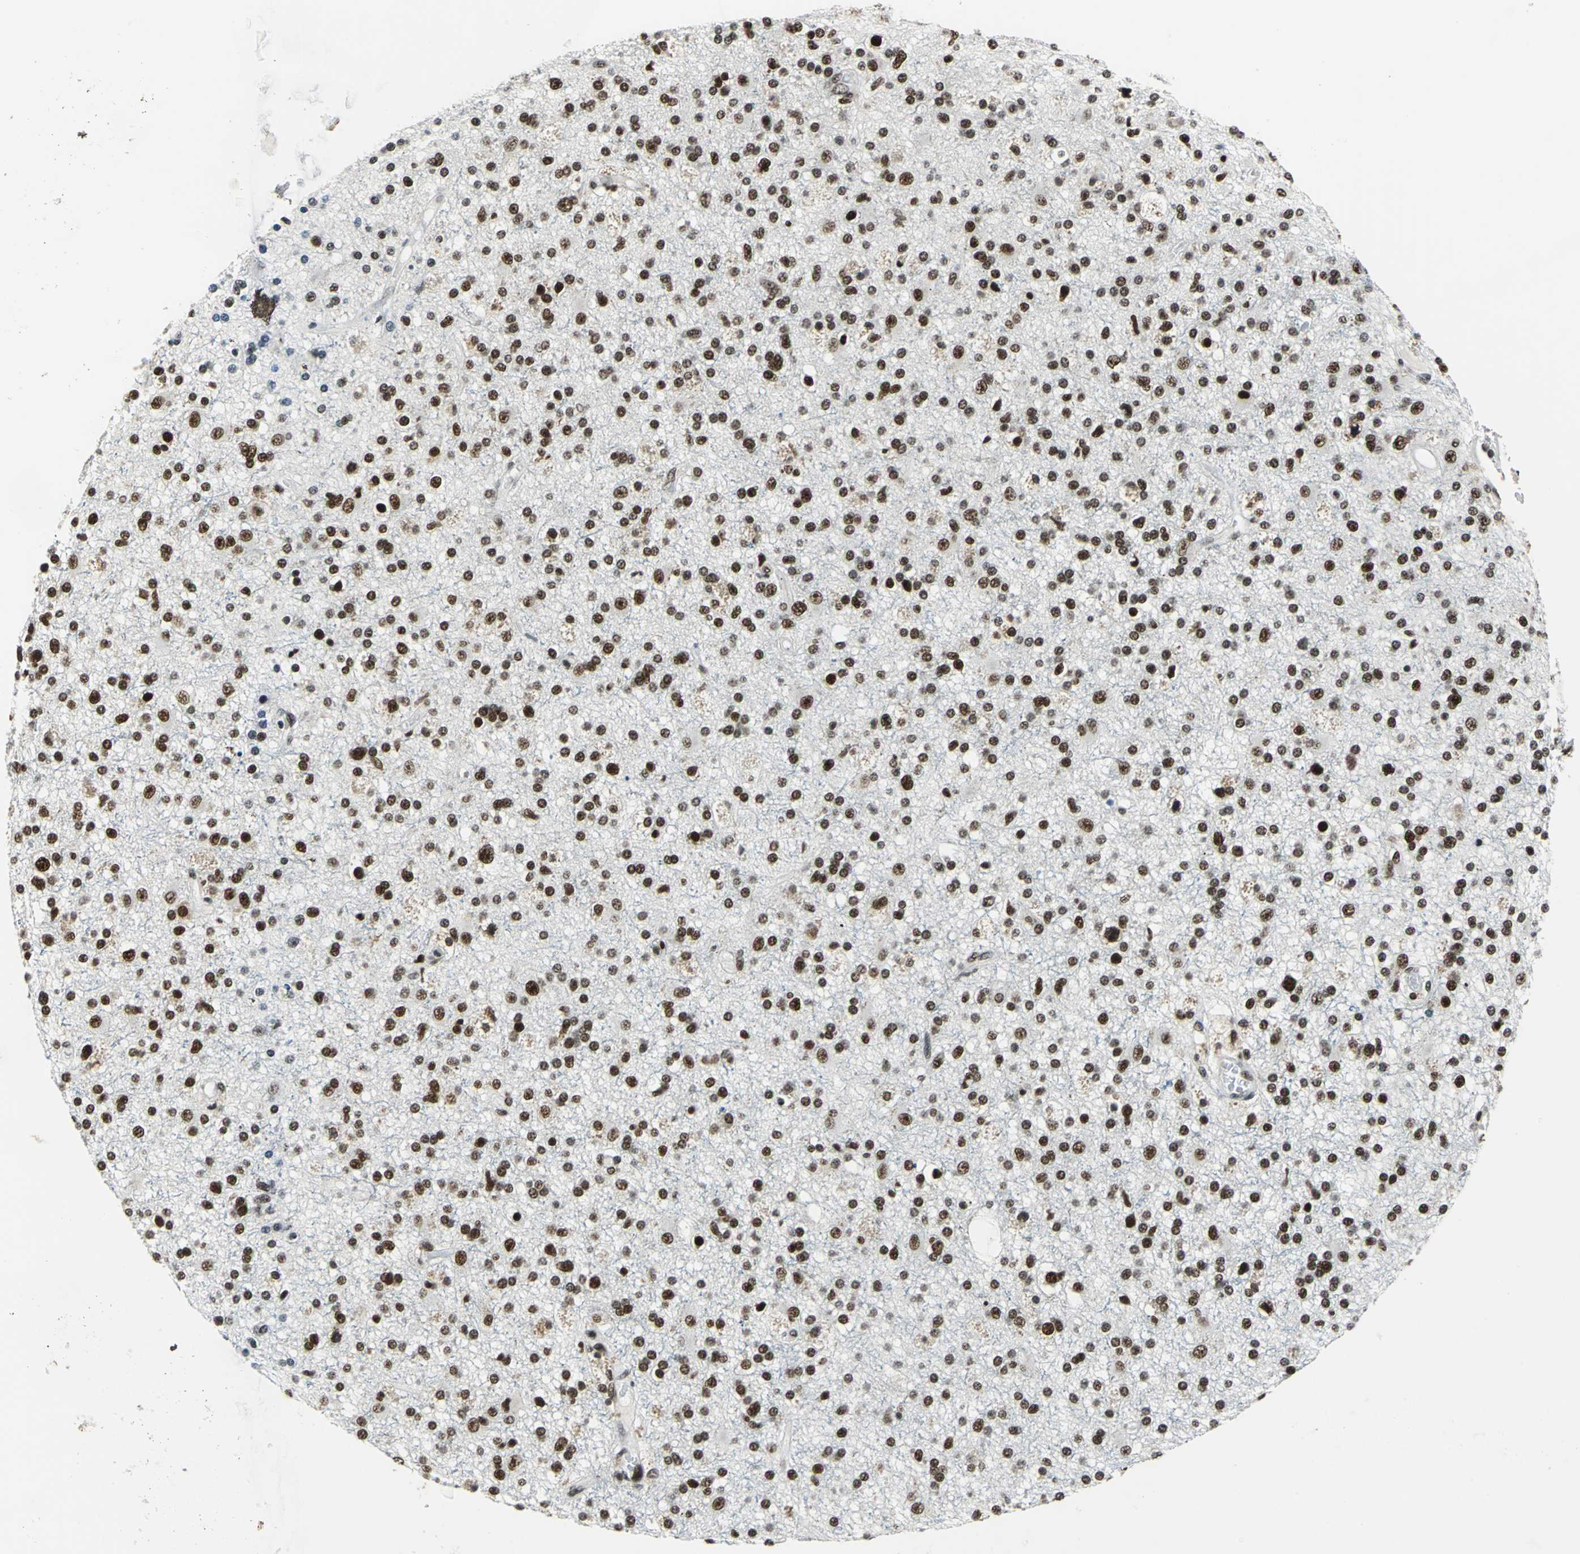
{"staining": {"intensity": "moderate", "quantity": ">75%", "location": "nuclear"}, "tissue": "glioma", "cell_type": "Tumor cells", "image_type": "cancer", "snomed": [{"axis": "morphology", "description": "Glioma, malignant, High grade"}, {"axis": "topography", "description": "Brain"}], "caption": "Tumor cells reveal medium levels of moderate nuclear positivity in approximately >75% of cells in glioma.", "gene": "BCLAF1", "patient": {"sex": "male", "age": 33}}